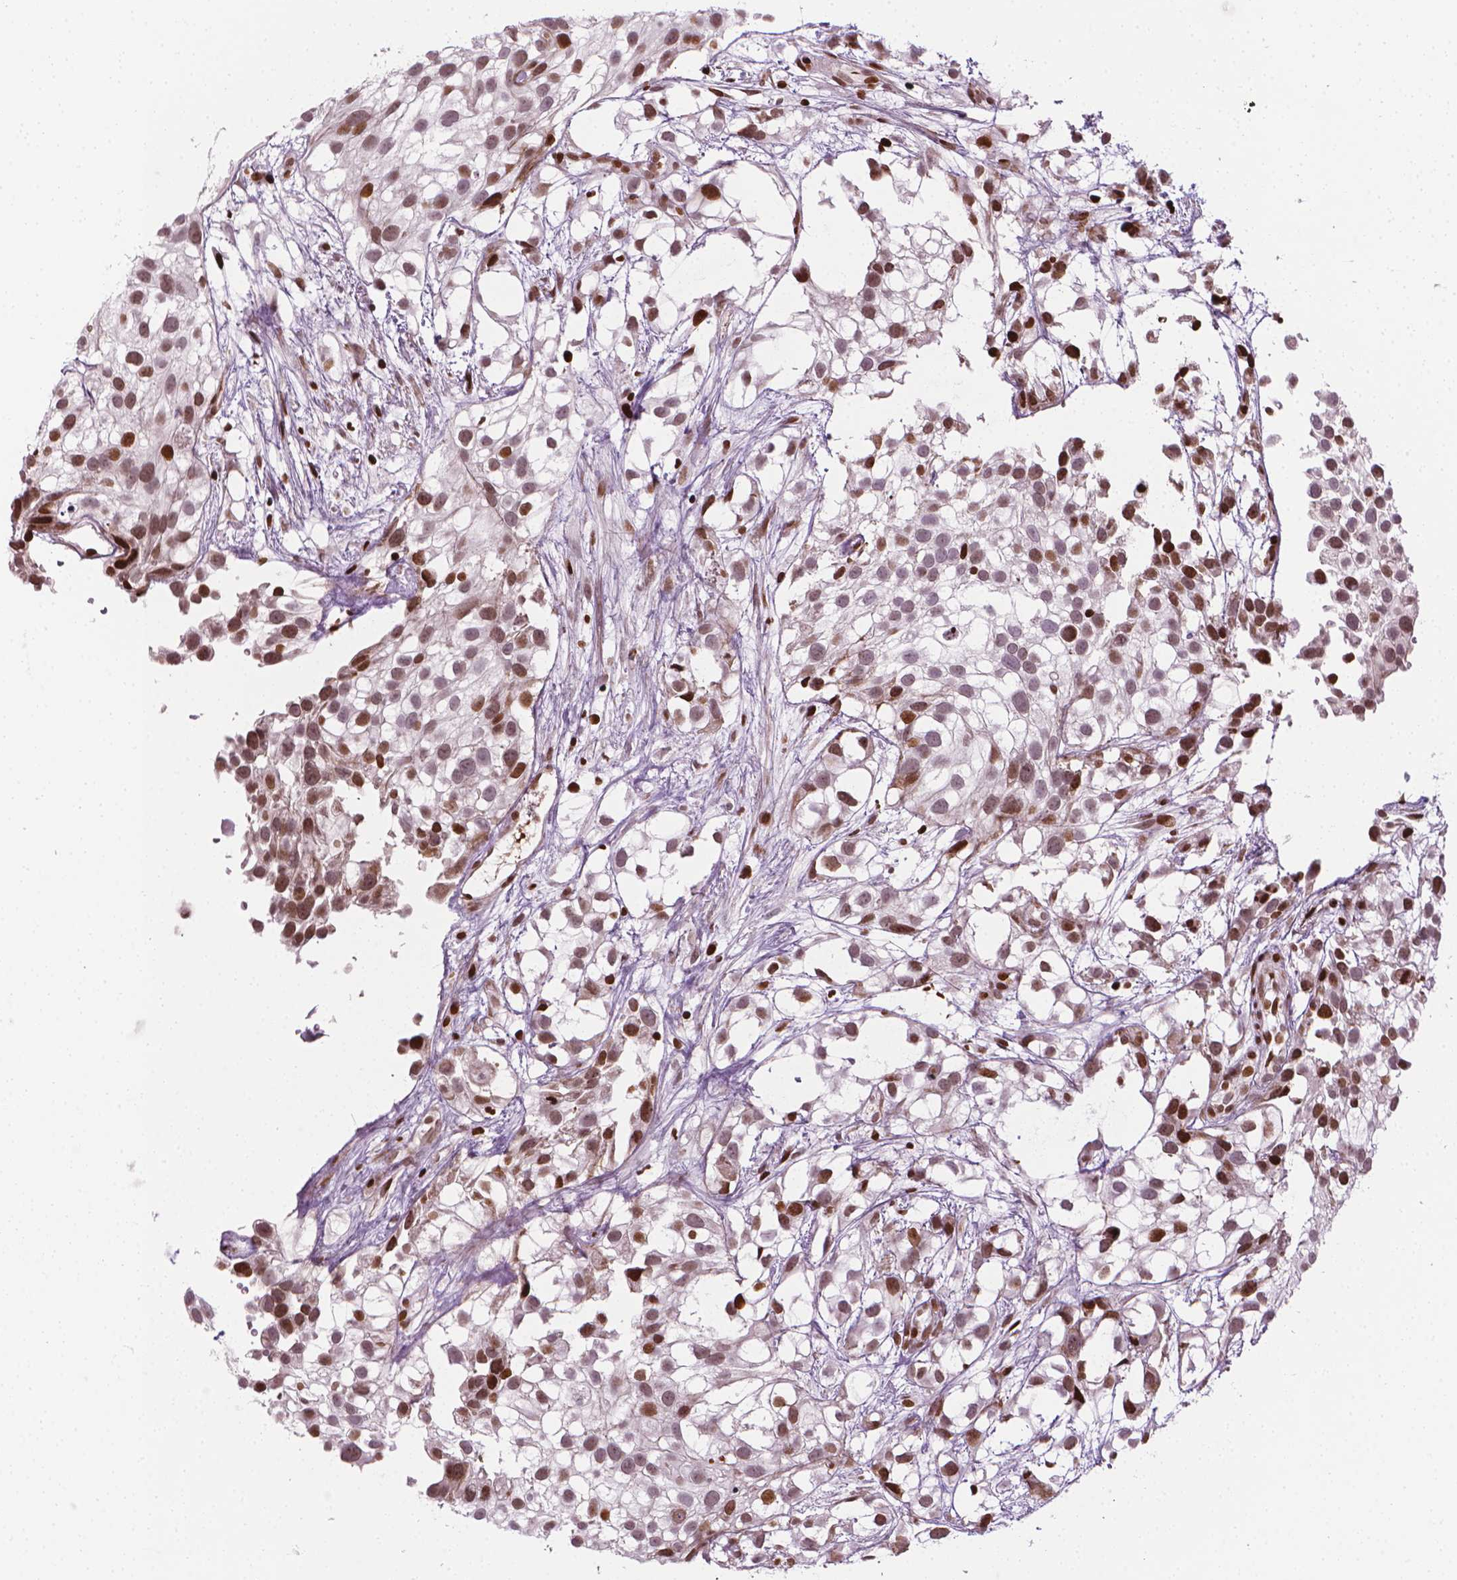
{"staining": {"intensity": "moderate", "quantity": ">75%", "location": "nuclear"}, "tissue": "urothelial cancer", "cell_type": "Tumor cells", "image_type": "cancer", "snomed": [{"axis": "morphology", "description": "Urothelial carcinoma, High grade"}, {"axis": "topography", "description": "Urinary bladder"}], "caption": "An immunohistochemistry micrograph of tumor tissue is shown. Protein staining in brown highlights moderate nuclear positivity in urothelial cancer within tumor cells.", "gene": "PIP4K2A", "patient": {"sex": "male", "age": 56}}